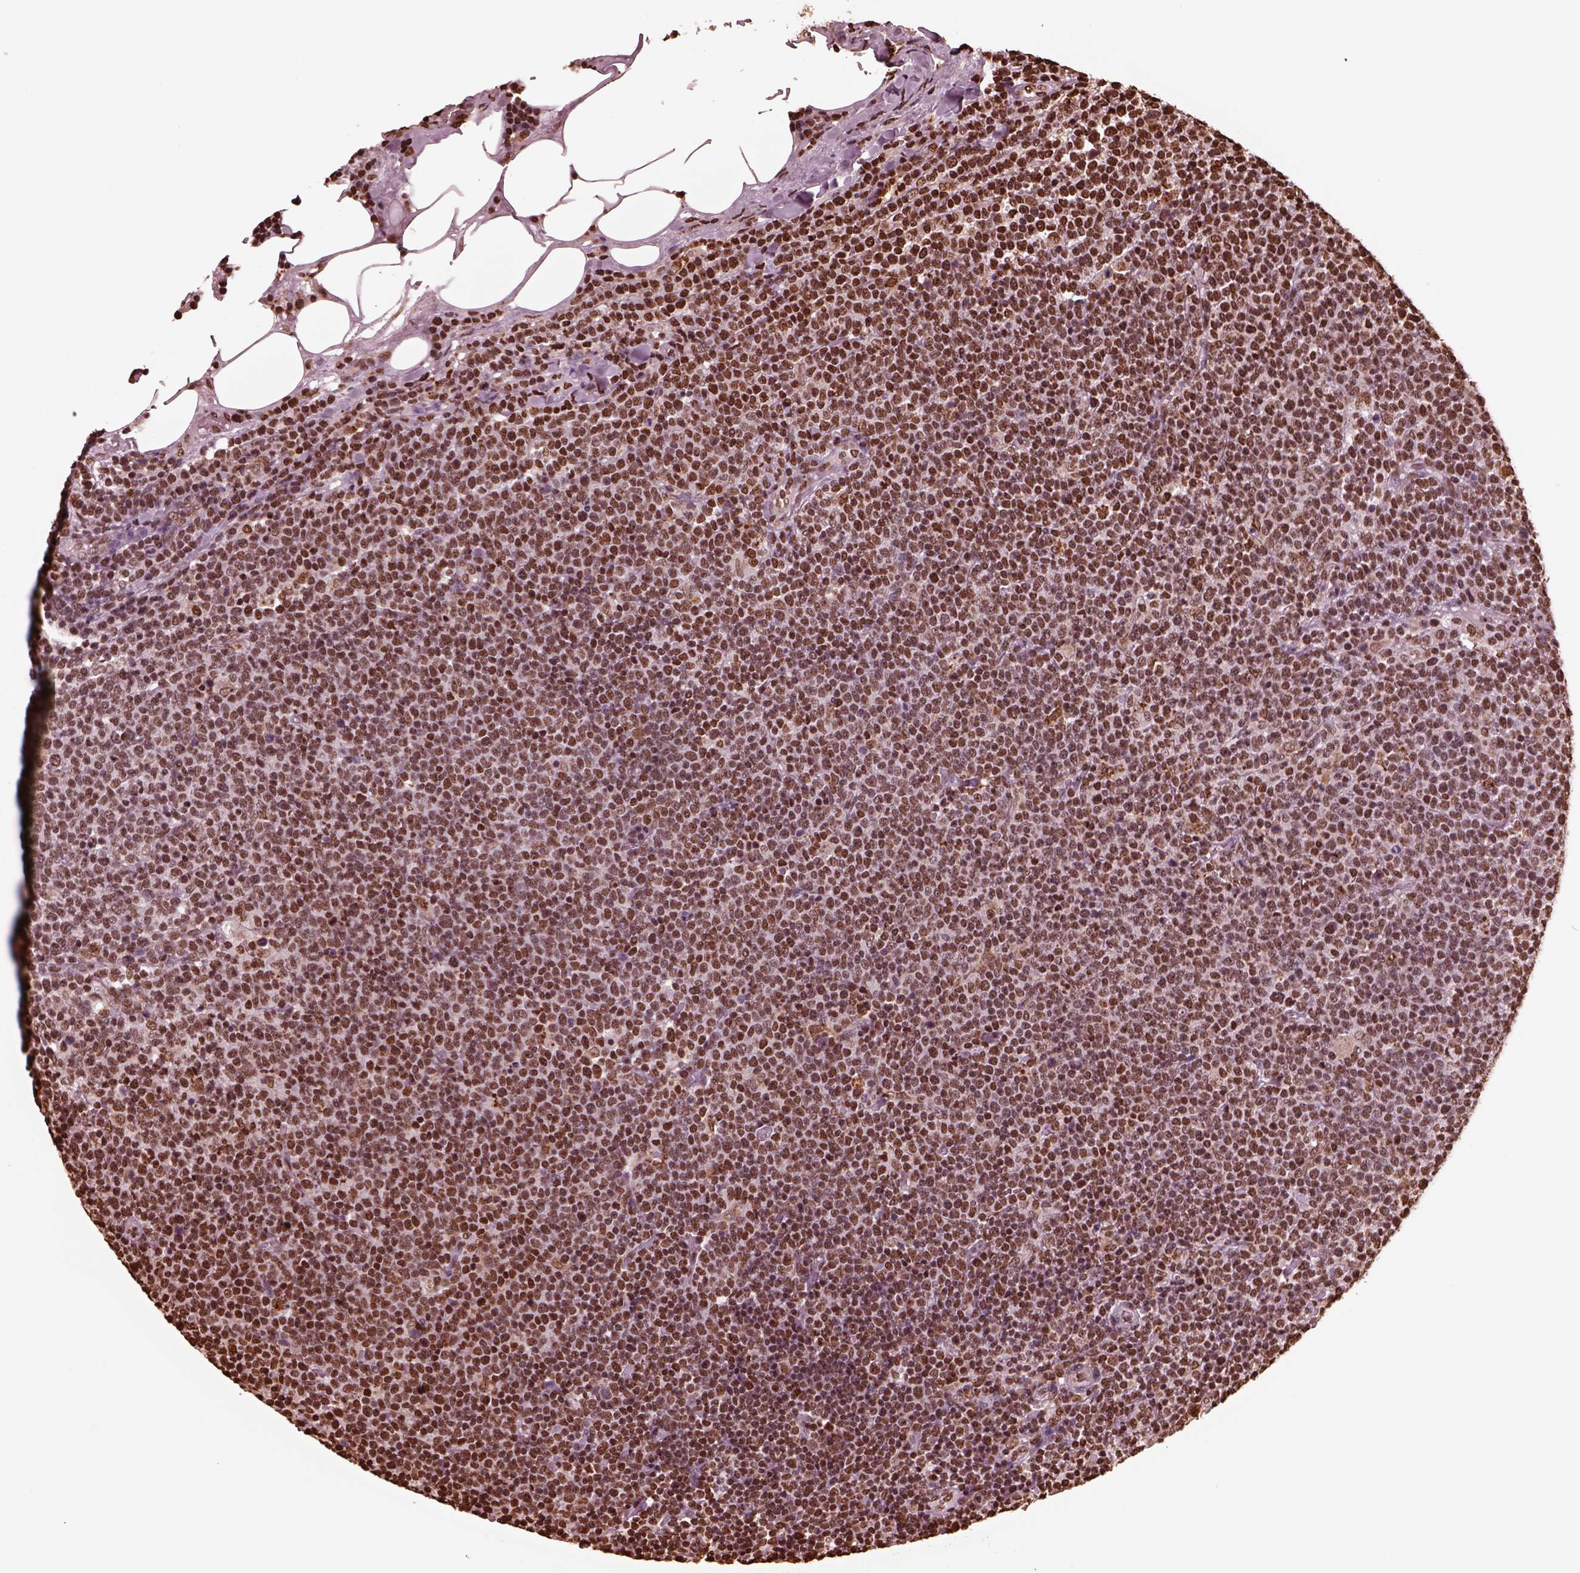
{"staining": {"intensity": "moderate", "quantity": ">75%", "location": "nuclear"}, "tissue": "lymphoma", "cell_type": "Tumor cells", "image_type": "cancer", "snomed": [{"axis": "morphology", "description": "Malignant lymphoma, non-Hodgkin's type, High grade"}, {"axis": "topography", "description": "Lymph node"}], "caption": "Immunohistochemistry (IHC) of human malignant lymphoma, non-Hodgkin's type (high-grade) displays medium levels of moderate nuclear expression in about >75% of tumor cells.", "gene": "NSD1", "patient": {"sex": "male", "age": 61}}